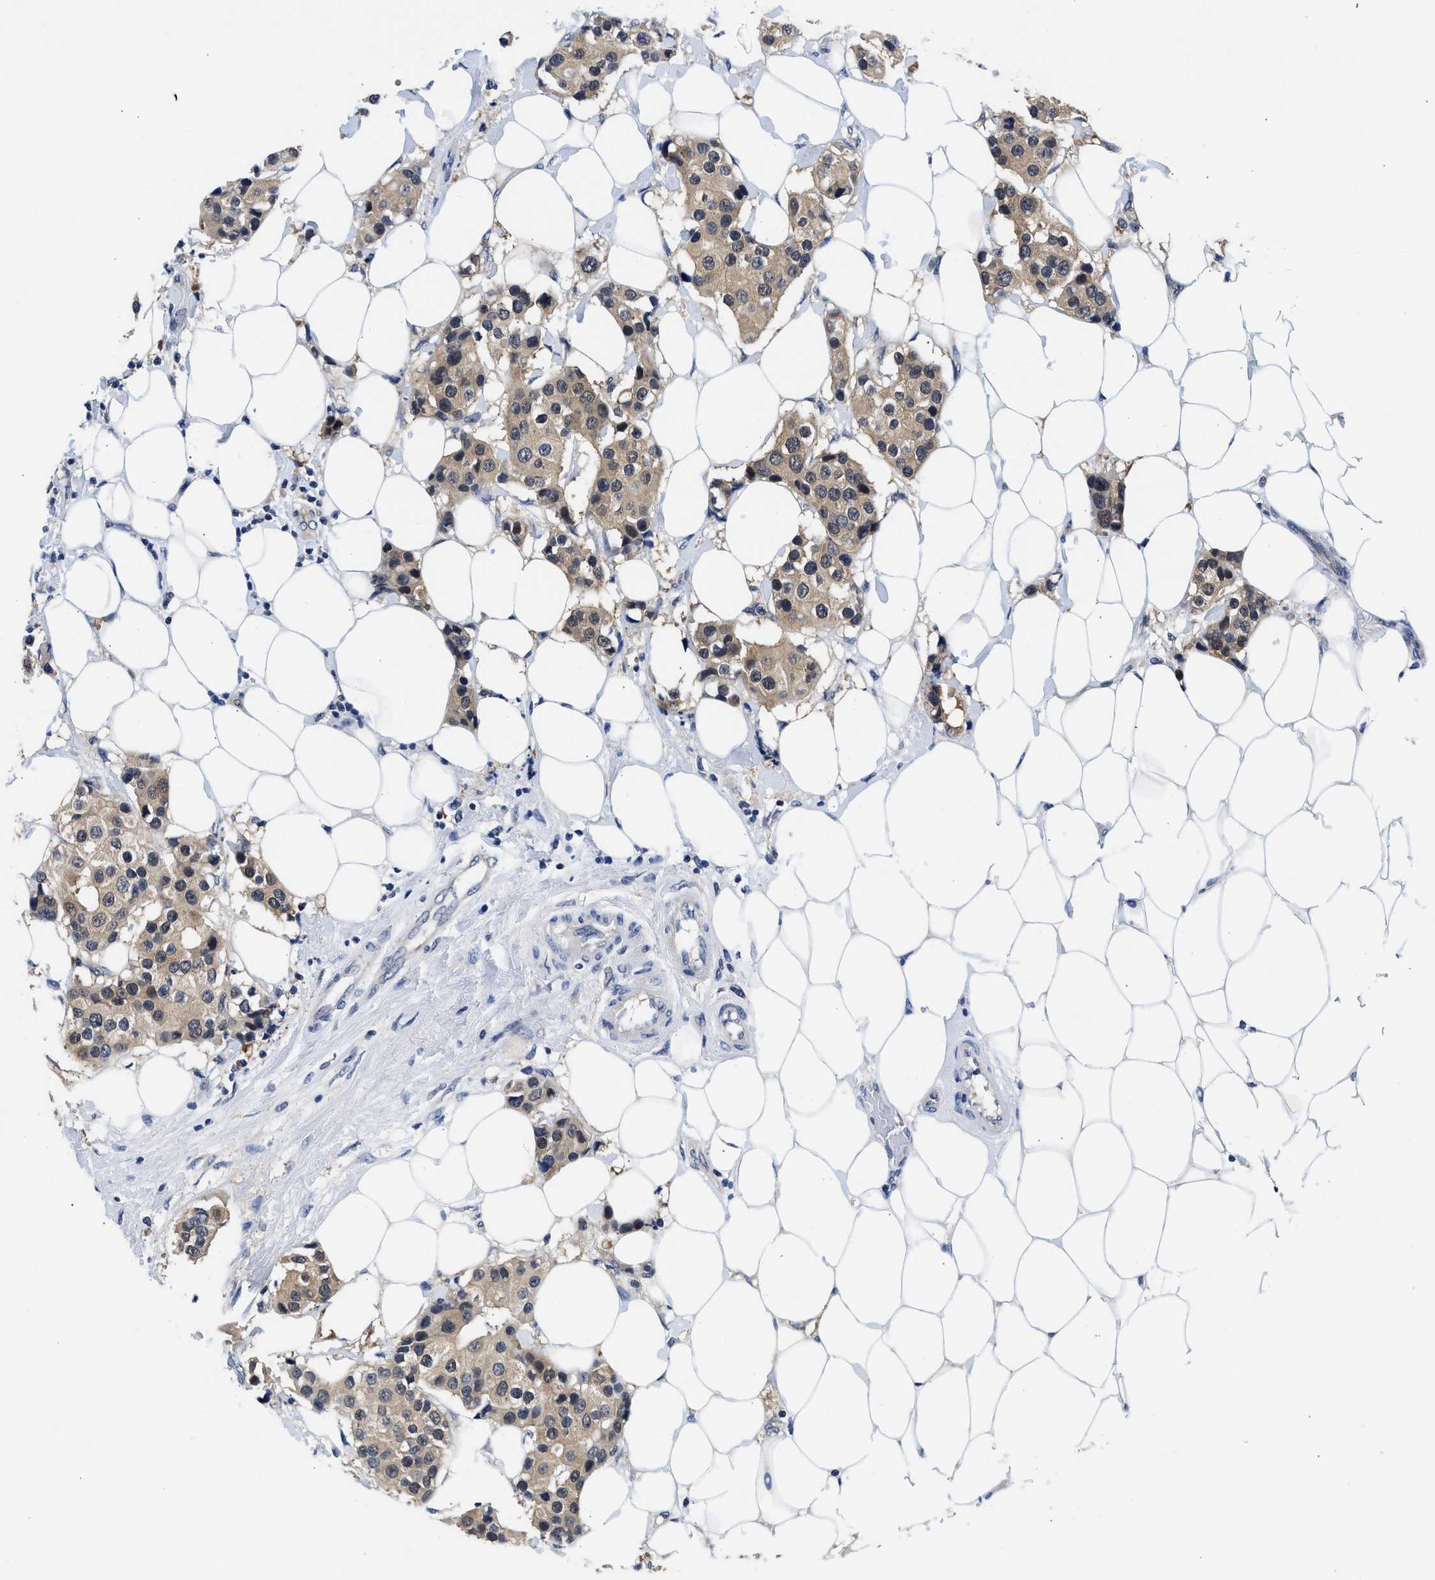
{"staining": {"intensity": "weak", "quantity": ">75%", "location": "cytoplasmic/membranous"}, "tissue": "breast cancer", "cell_type": "Tumor cells", "image_type": "cancer", "snomed": [{"axis": "morphology", "description": "Normal tissue, NOS"}, {"axis": "morphology", "description": "Duct carcinoma"}, {"axis": "topography", "description": "Breast"}], "caption": "DAB immunohistochemical staining of human breast cancer (intraductal carcinoma) demonstrates weak cytoplasmic/membranous protein staining in approximately >75% of tumor cells.", "gene": "XPO5", "patient": {"sex": "female", "age": 39}}